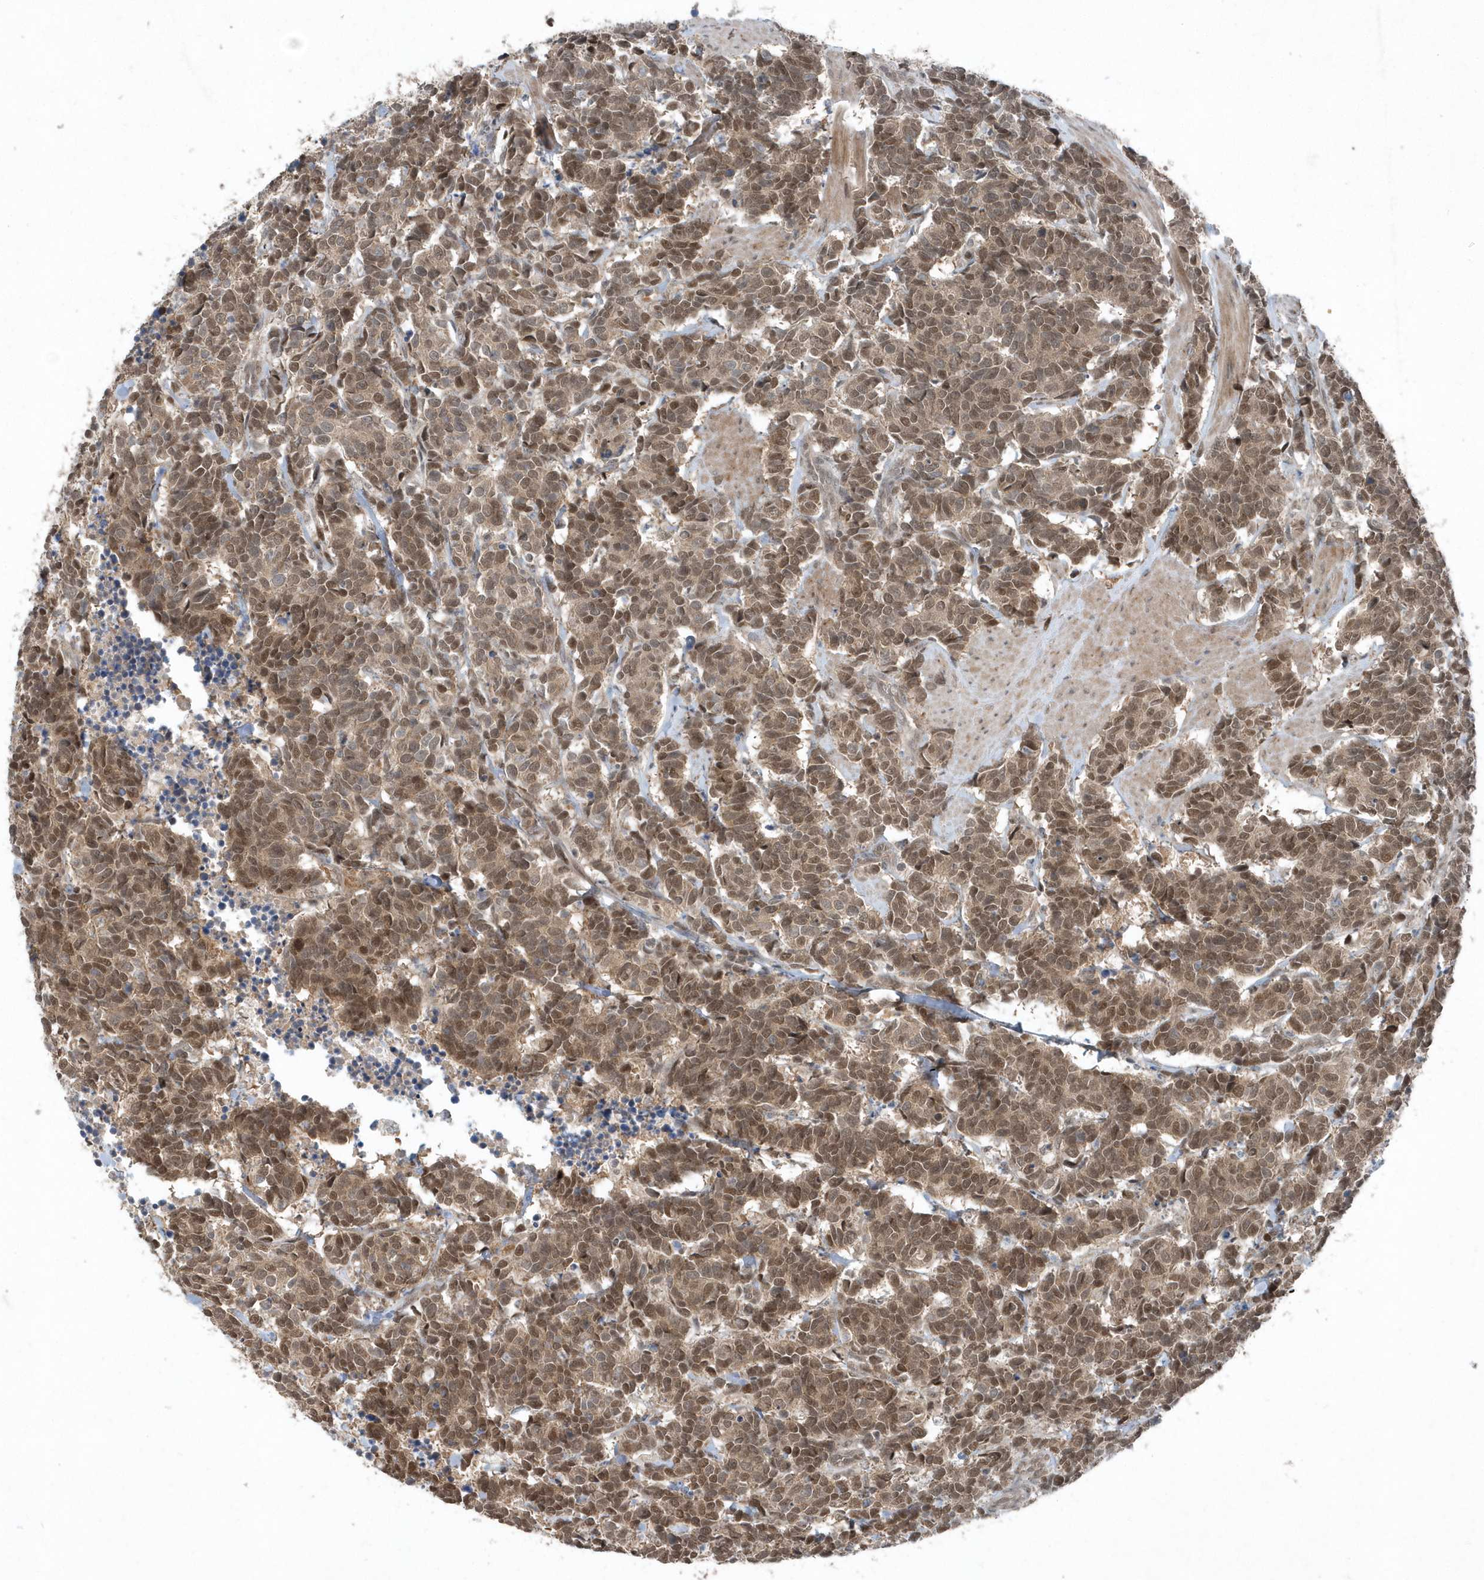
{"staining": {"intensity": "moderate", "quantity": ">75%", "location": "cytoplasmic/membranous,nuclear"}, "tissue": "carcinoid", "cell_type": "Tumor cells", "image_type": "cancer", "snomed": [{"axis": "morphology", "description": "Carcinoma, NOS"}, {"axis": "morphology", "description": "Carcinoid, malignant, NOS"}, {"axis": "topography", "description": "Urinary bladder"}], "caption": "Protein expression analysis of carcinoma demonstrates moderate cytoplasmic/membranous and nuclear staining in approximately >75% of tumor cells.", "gene": "QTRT2", "patient": {"sex": "male", "age": 57}}